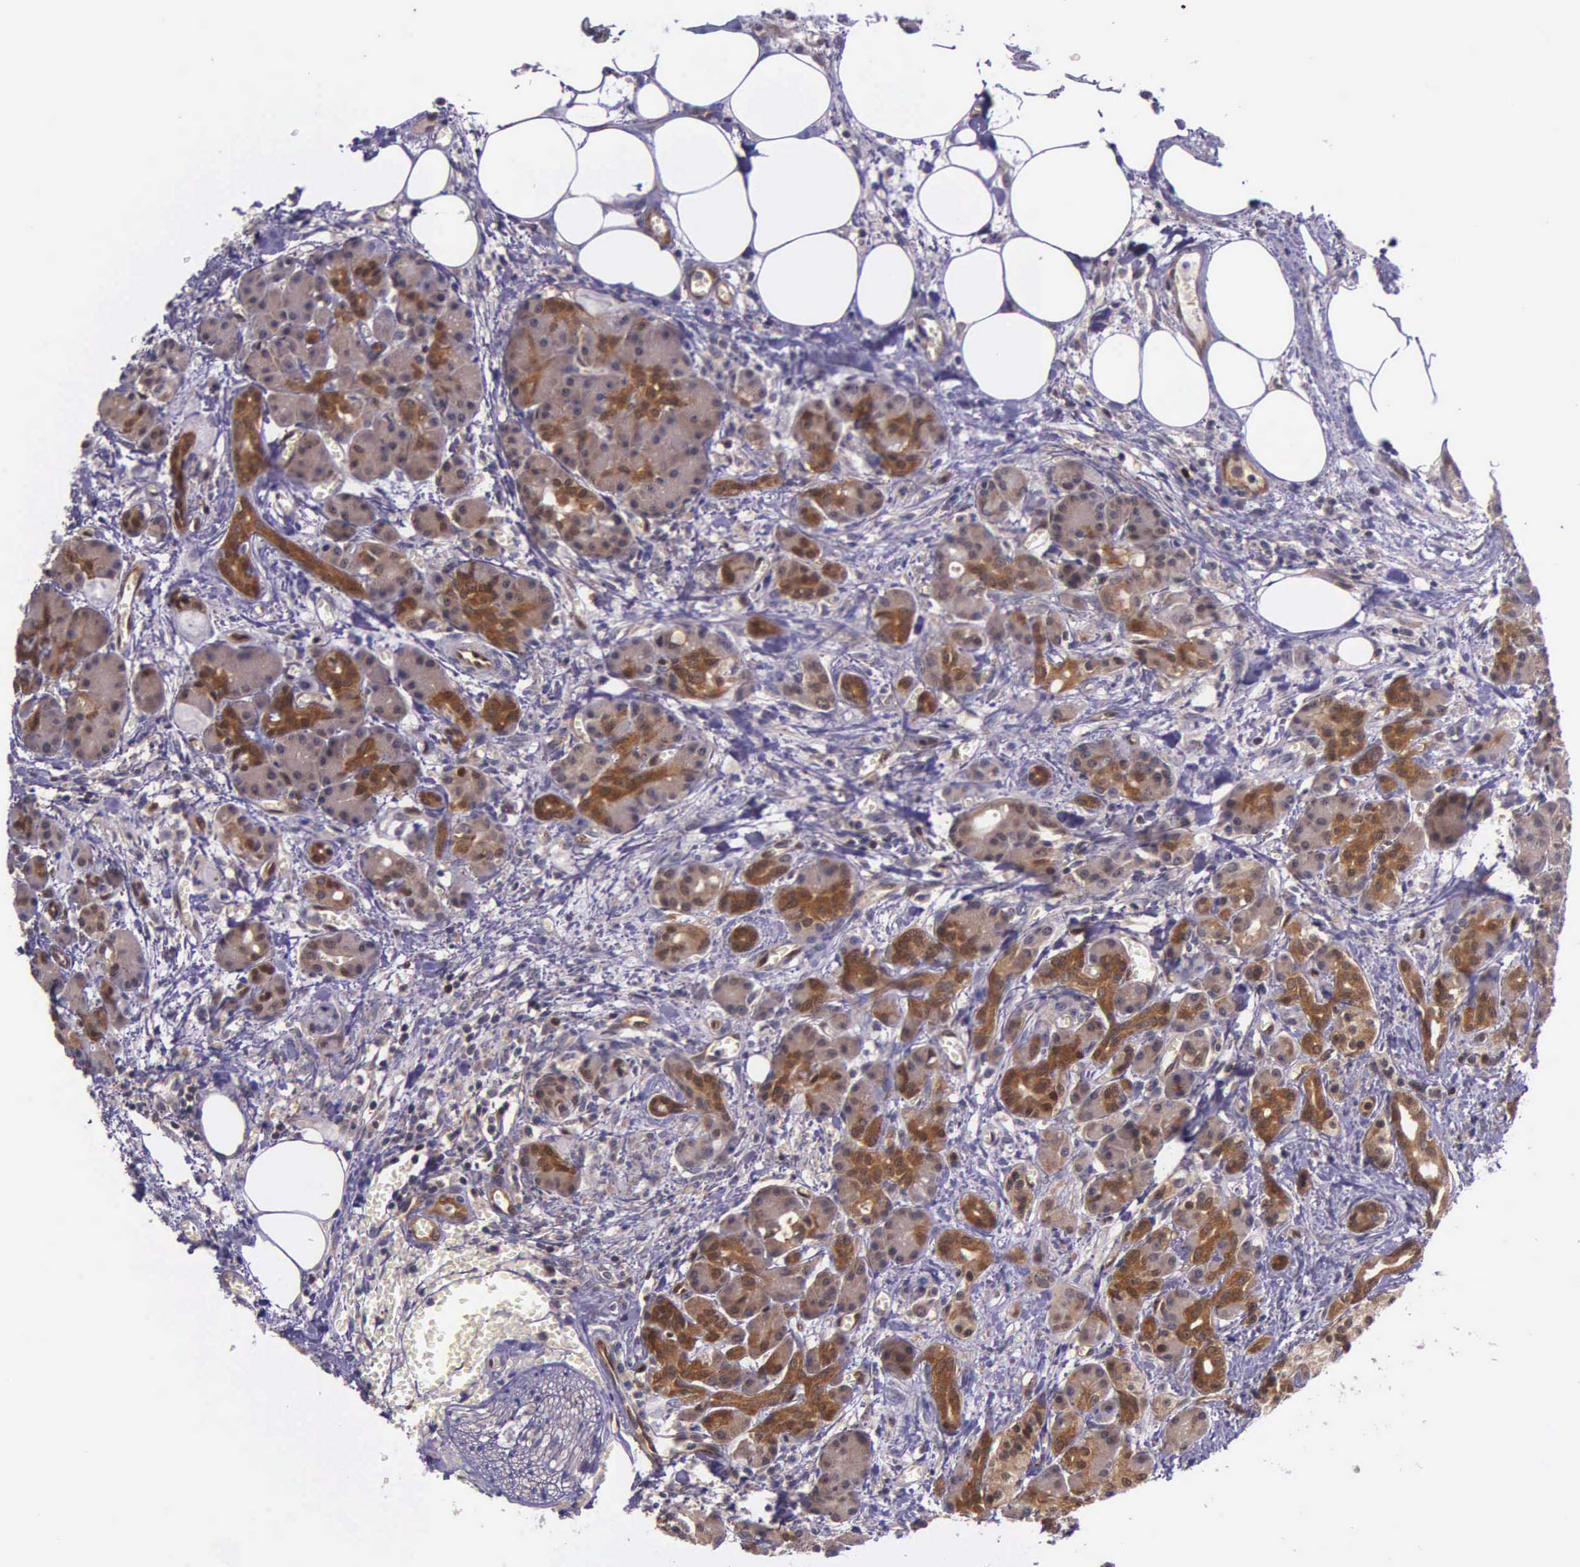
{"staining": {"intensity": "moderate", "quantity": "25%-75%", "location": "cytoplasmic/membranous"}, "tissue": "pancreas", "cell_type": "Exocrine glandular cells", "image_type": "normal", "snomed": [{"axis": "morphology", "description": "Normal tissue, NOS"}, {"axis": "topography", "description": "Pancreas"}], "caption": "Immunohistochemical staining of unremarkable human pancreas exhibits 25%-75% levels of moderate cytoplasmic/membranous protein expression in about 25%-75% of exocrine glandular cells.", "gene": "GMPR2", "patient": {"sex": "male", "age": 73}}